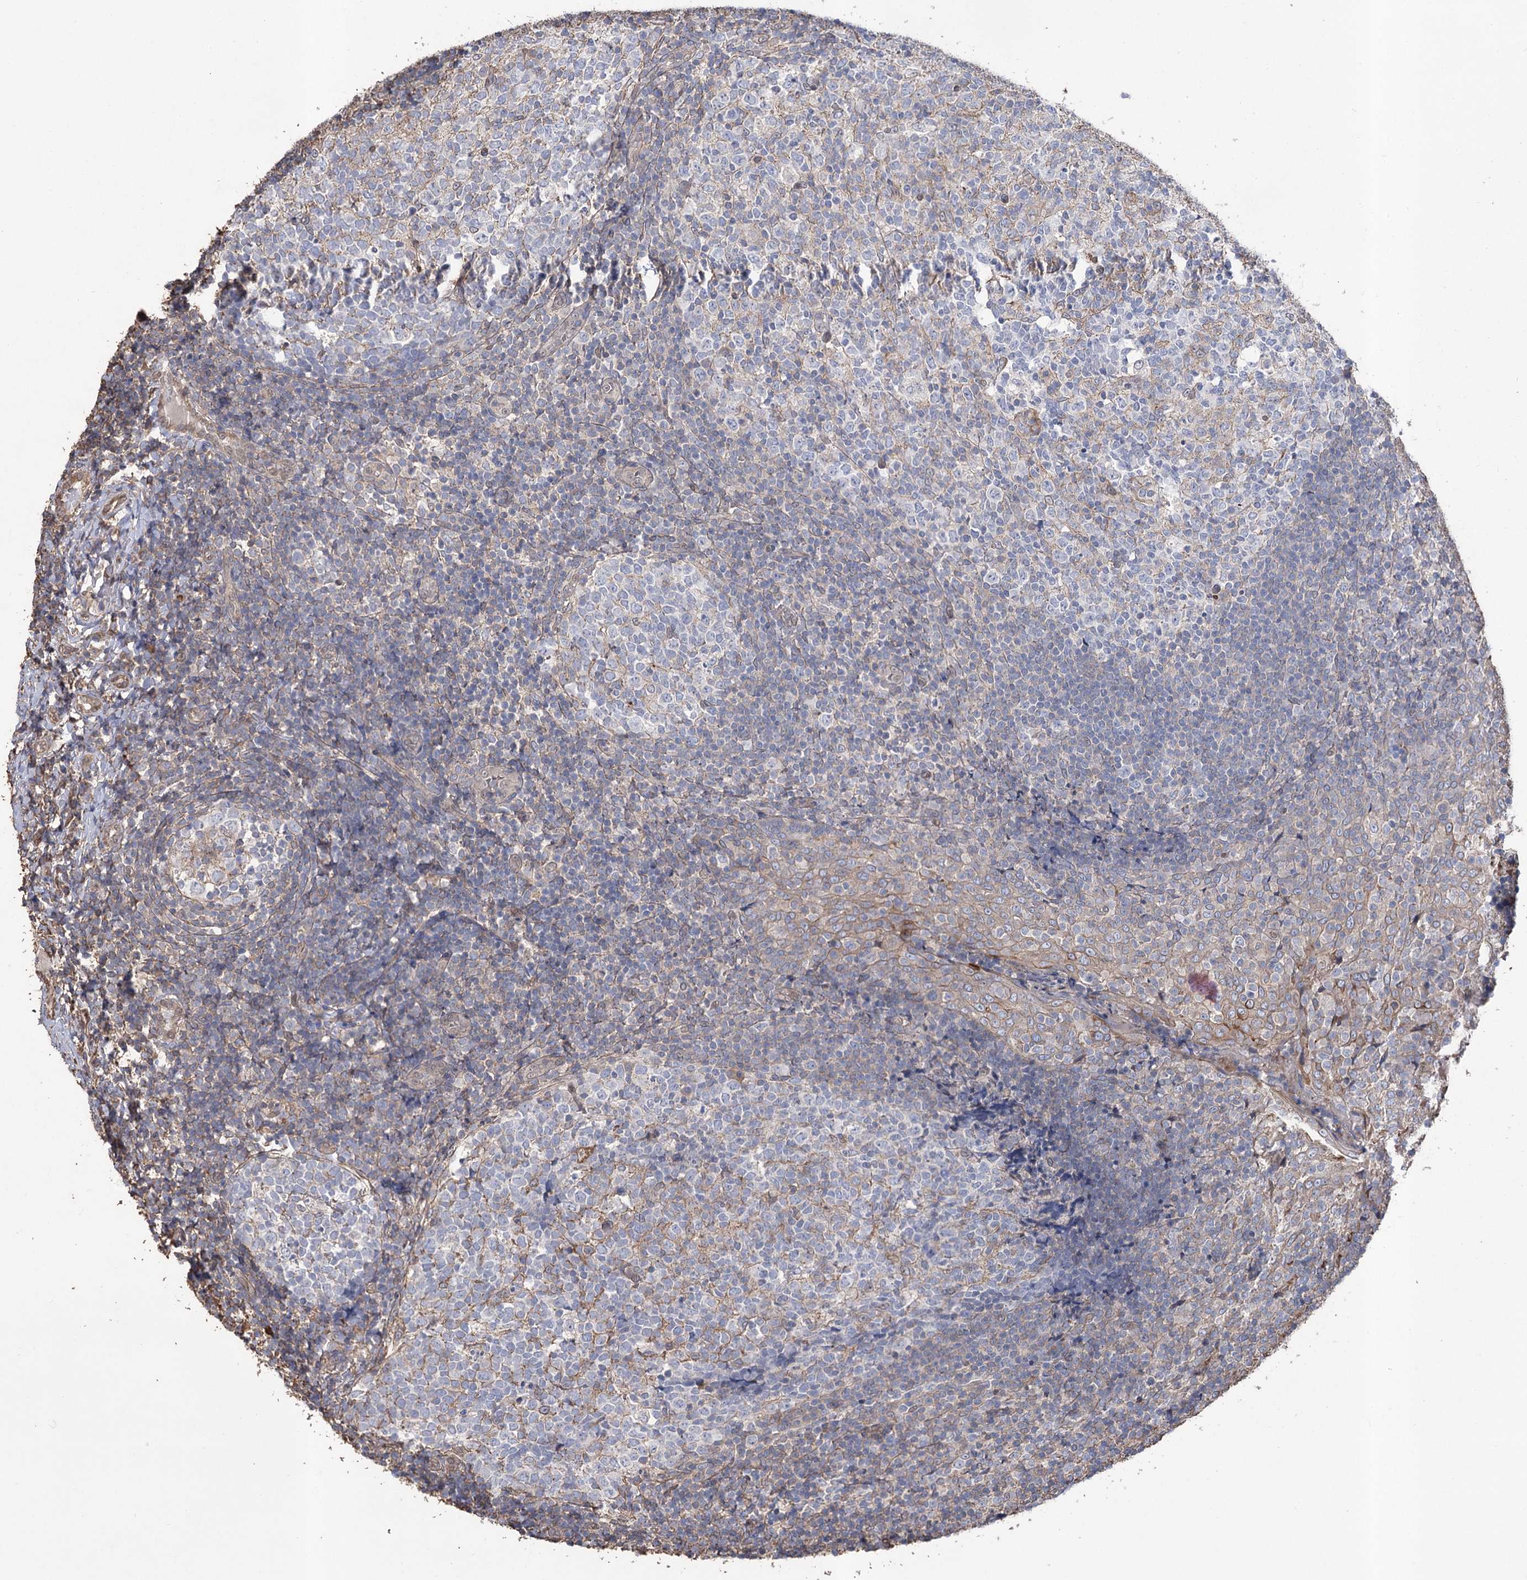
{"staining": {"intensity": "negative", "quantity": "none", "location": "none"}, "tissue": "tonsil", "cell_type": "Germinal center cells", "image_type": "normal", "snomed": [{"axis": "morphology", "description": "Normal tissue, NOS"}, {"axis": "topography", "description": "Tonsil"}], "caption": "Immunohistochemistry (IHC) image of normal tonsil: tonsil stained with DAB (3,3'-diaminobenzidine) demonstrates no significant protein staining in germinal center cells. The staining was performed using DAB to visualize the protein expression in brown, while the nuclei were stained in blue with hematoxylin (Magnification: 20x).", "gene": "FAM13B", "patient": {"sex": "female", "age": 19}}